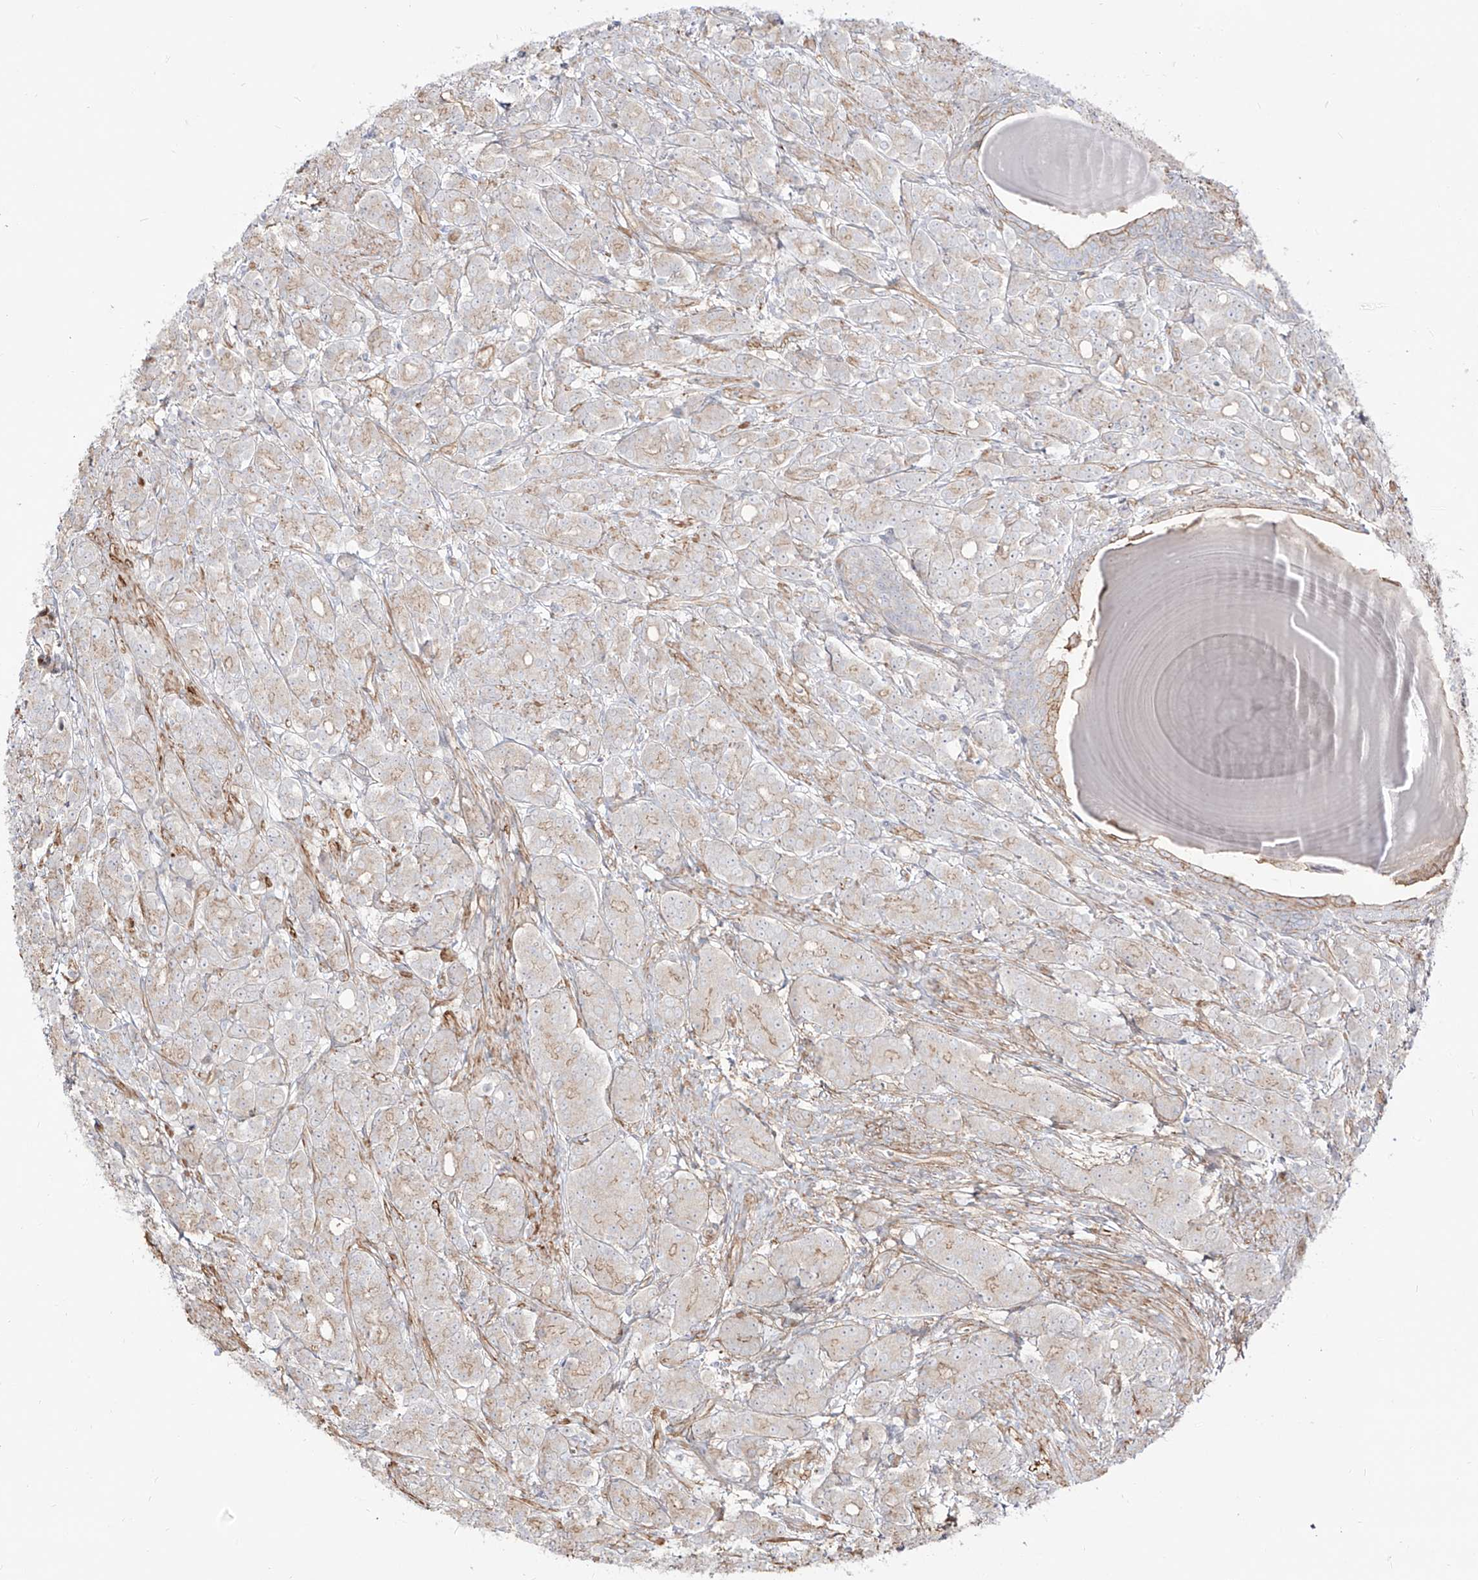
{"staining": {"intensity": "negative", "quantity": "none", "location": "none"}, "tissue": "prostate cancer", "cell_type": "Tumor cells", "image_type": "cancer", "snomed": [{"axis": "morphology", "description": "Adenocarcinoma, High grade"}, {"axis": "topography", "description": "Prostate"}], "caption": "Tumor cells show no significant protein expression in high-grade adenocarcinoma (prostate).", "gene": "ZNF180", "patient": {"sex": "male", "age": 62}}